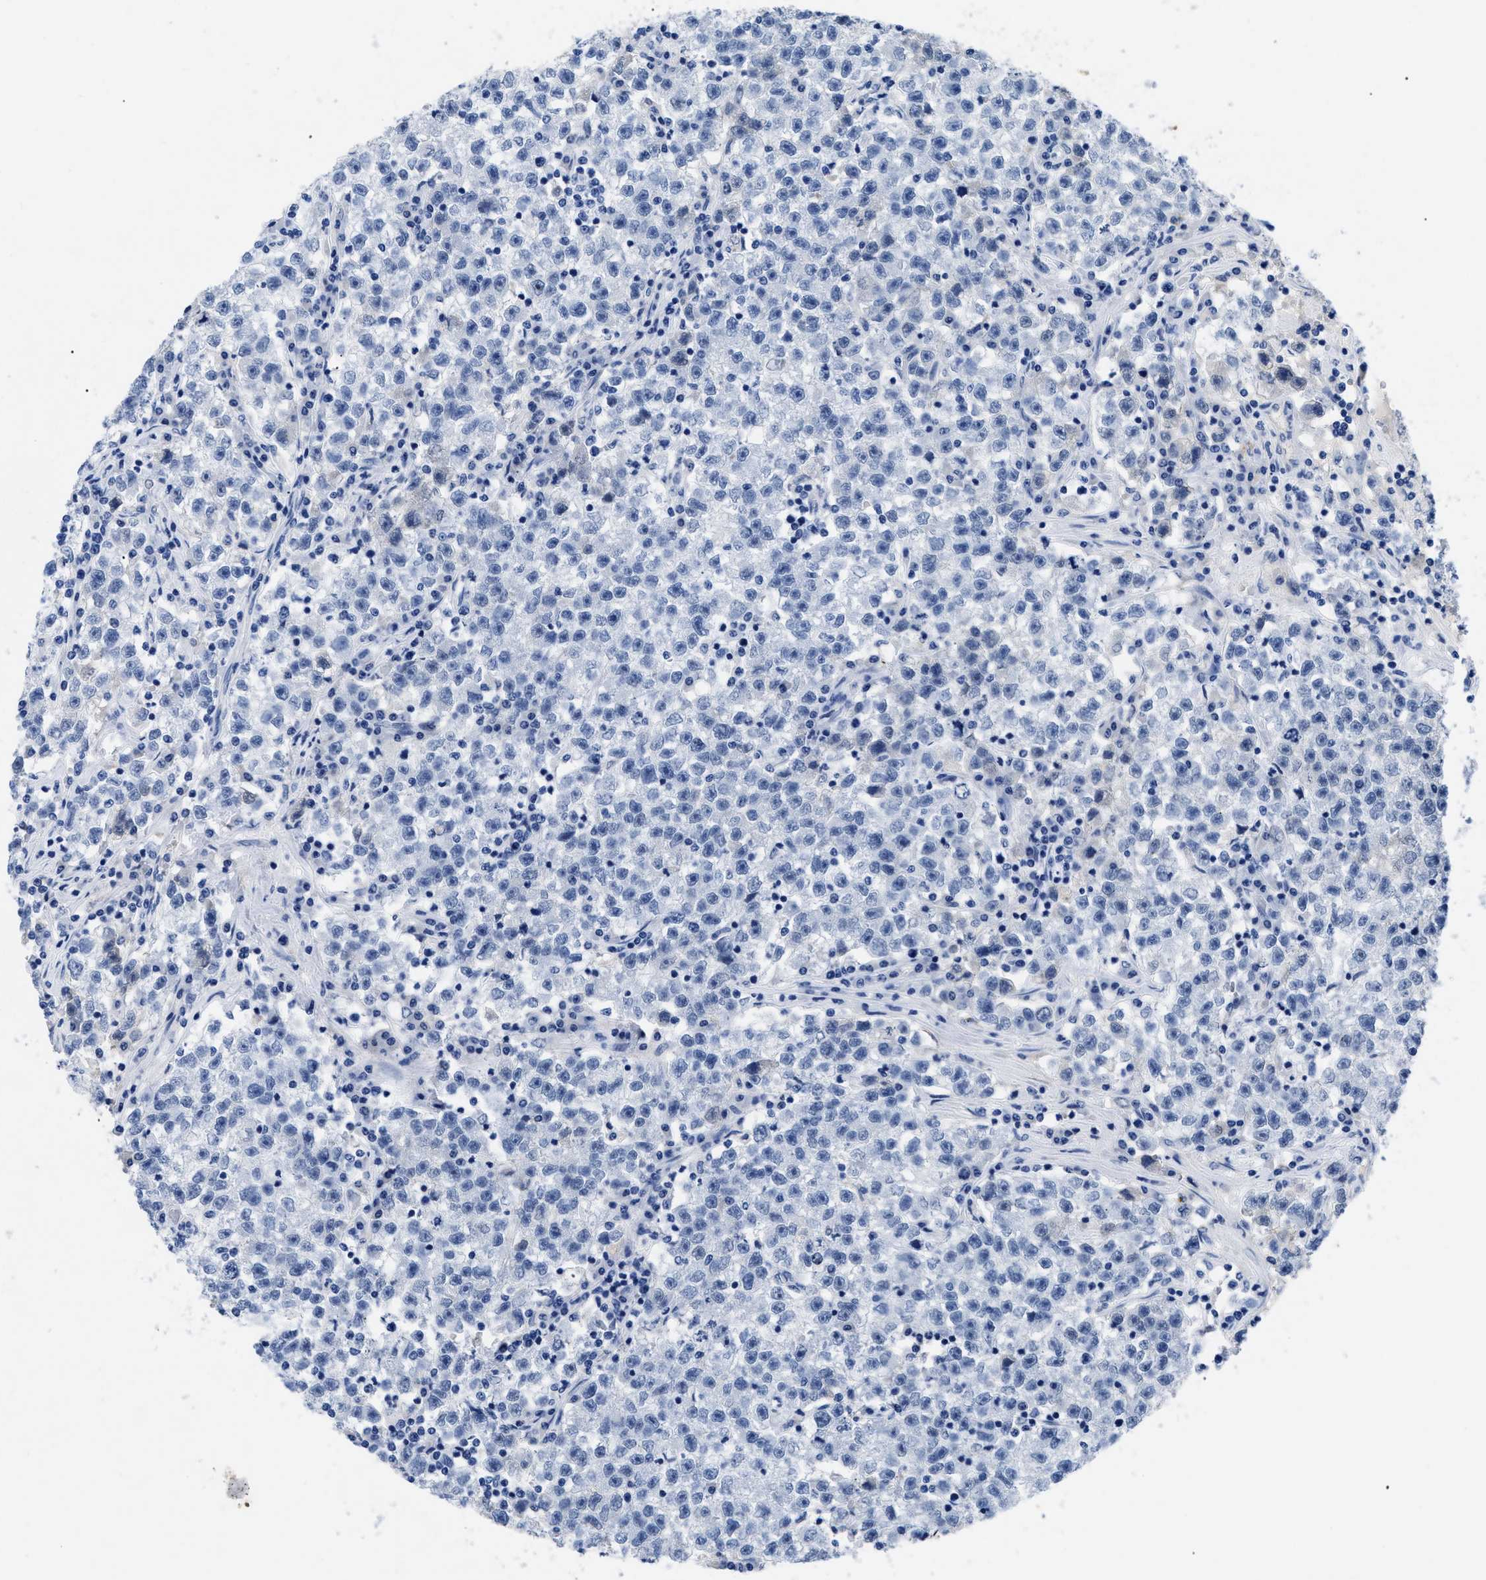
{"staining": {"intensity": "negative", "quantity": "none", "location": "none"}, "tissue": "testis cancer", "cell_type": "Tumor cells", "image_type": "cancer", "snomed": [{"axis": "morphology", "description": "Seminoma, NOS"}, {"axis": "topography", "description": "Testis"}], "caption": "A micrograph of human testis cancer is negative for staining in tumor cells. (Immunohistochemistry, brightfield microscopy, high magnification).", "gene": "TMEM68", "patient": {"sex": "male", "age": 22}}